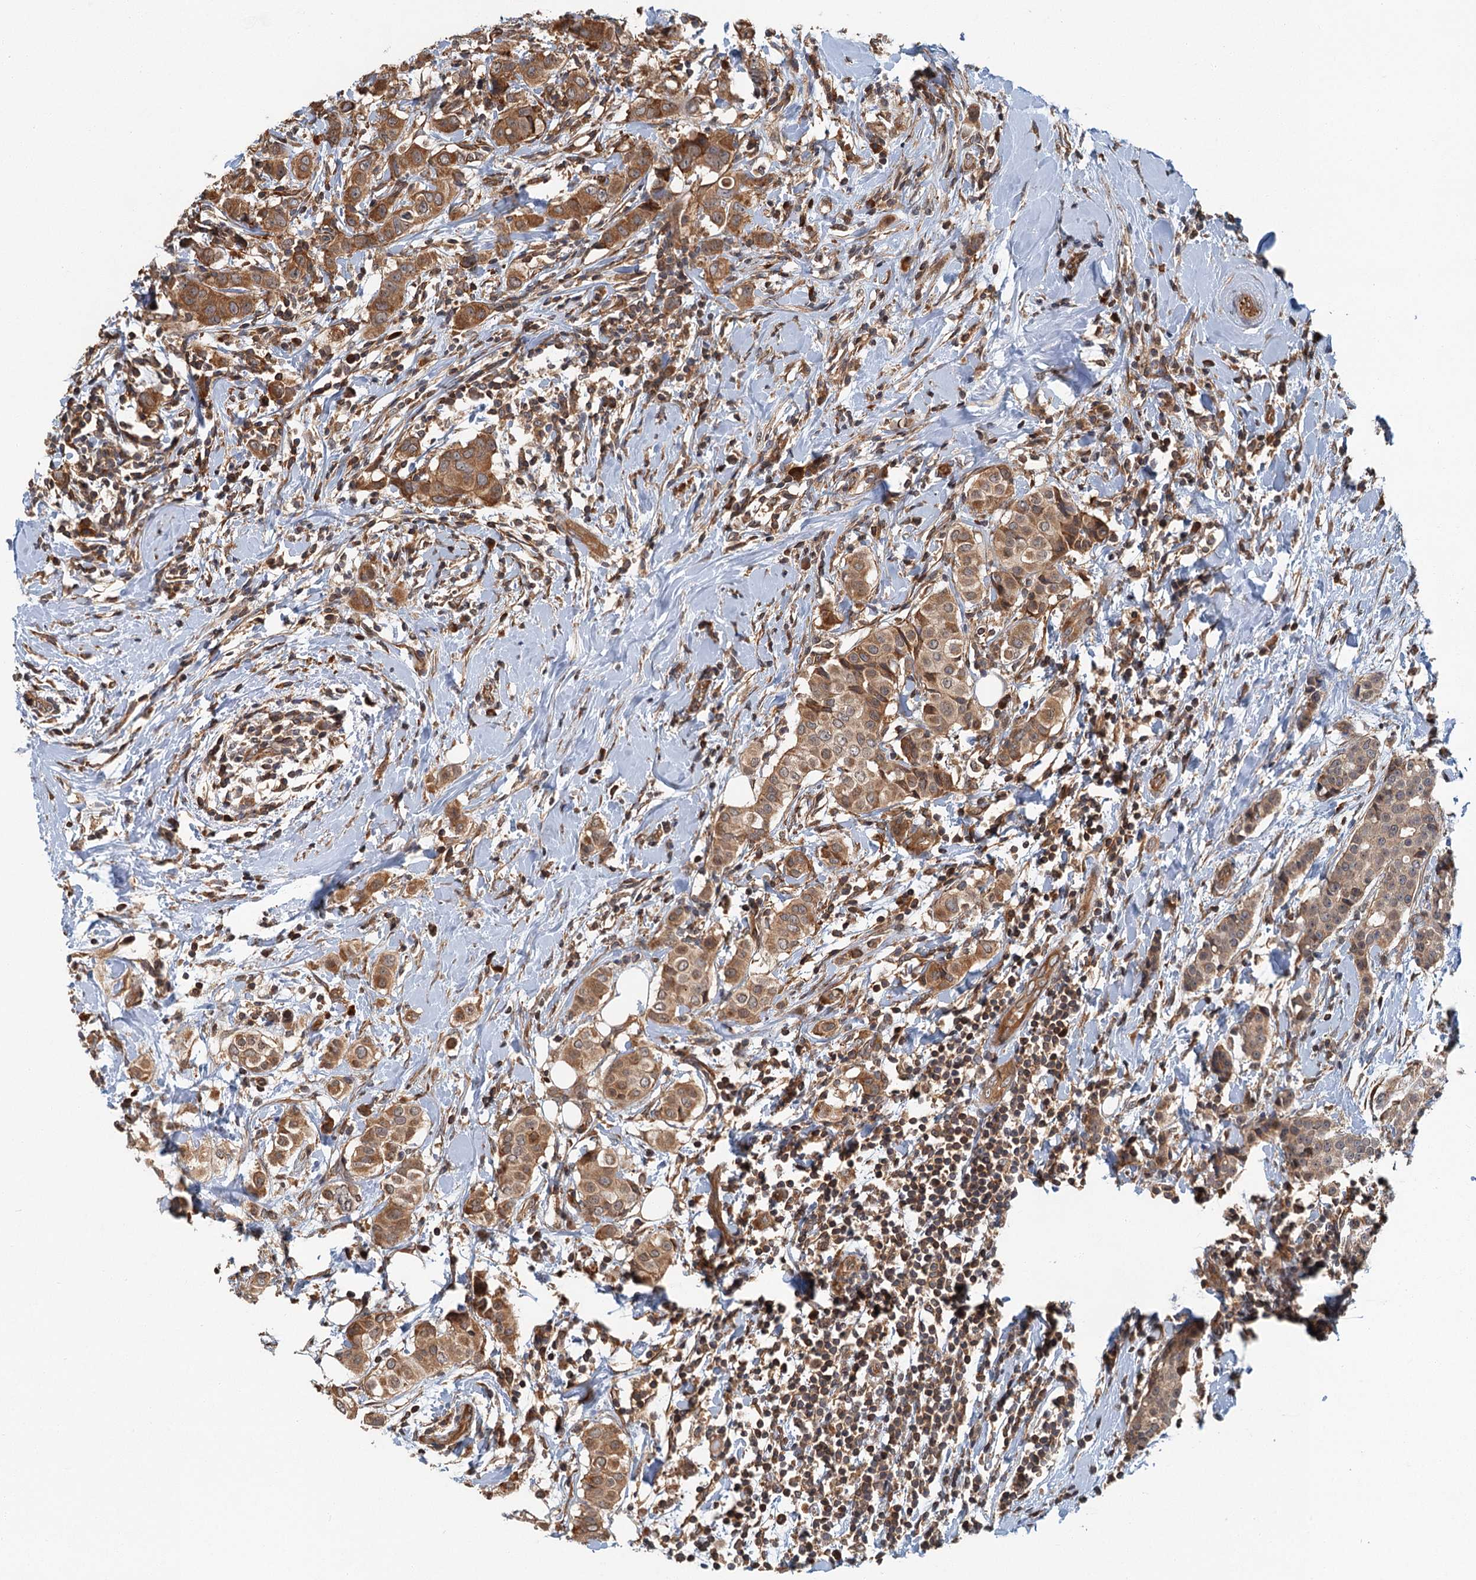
{"staining": {"intensity": "moderate", "quantity": ">75%", "location": "cytoplasmic/membranous"}, "tissue": "breast cancer", "cell_type": "Tumor cells", "image_type": "cancer", "snomed": [{"axis": "morphology", "description": "Lobular carcinoma"}, {"axis": "topography", "description": "Breast"}], "caption": "Brown immunohistochemical staining in human lobular carcinoma (breast) shows moderate cytoplasmic/membranous staining in approximately >75% of tumor cells.", "gene": "ZNF527", "patient": {"sex": "female", "age": 51}}